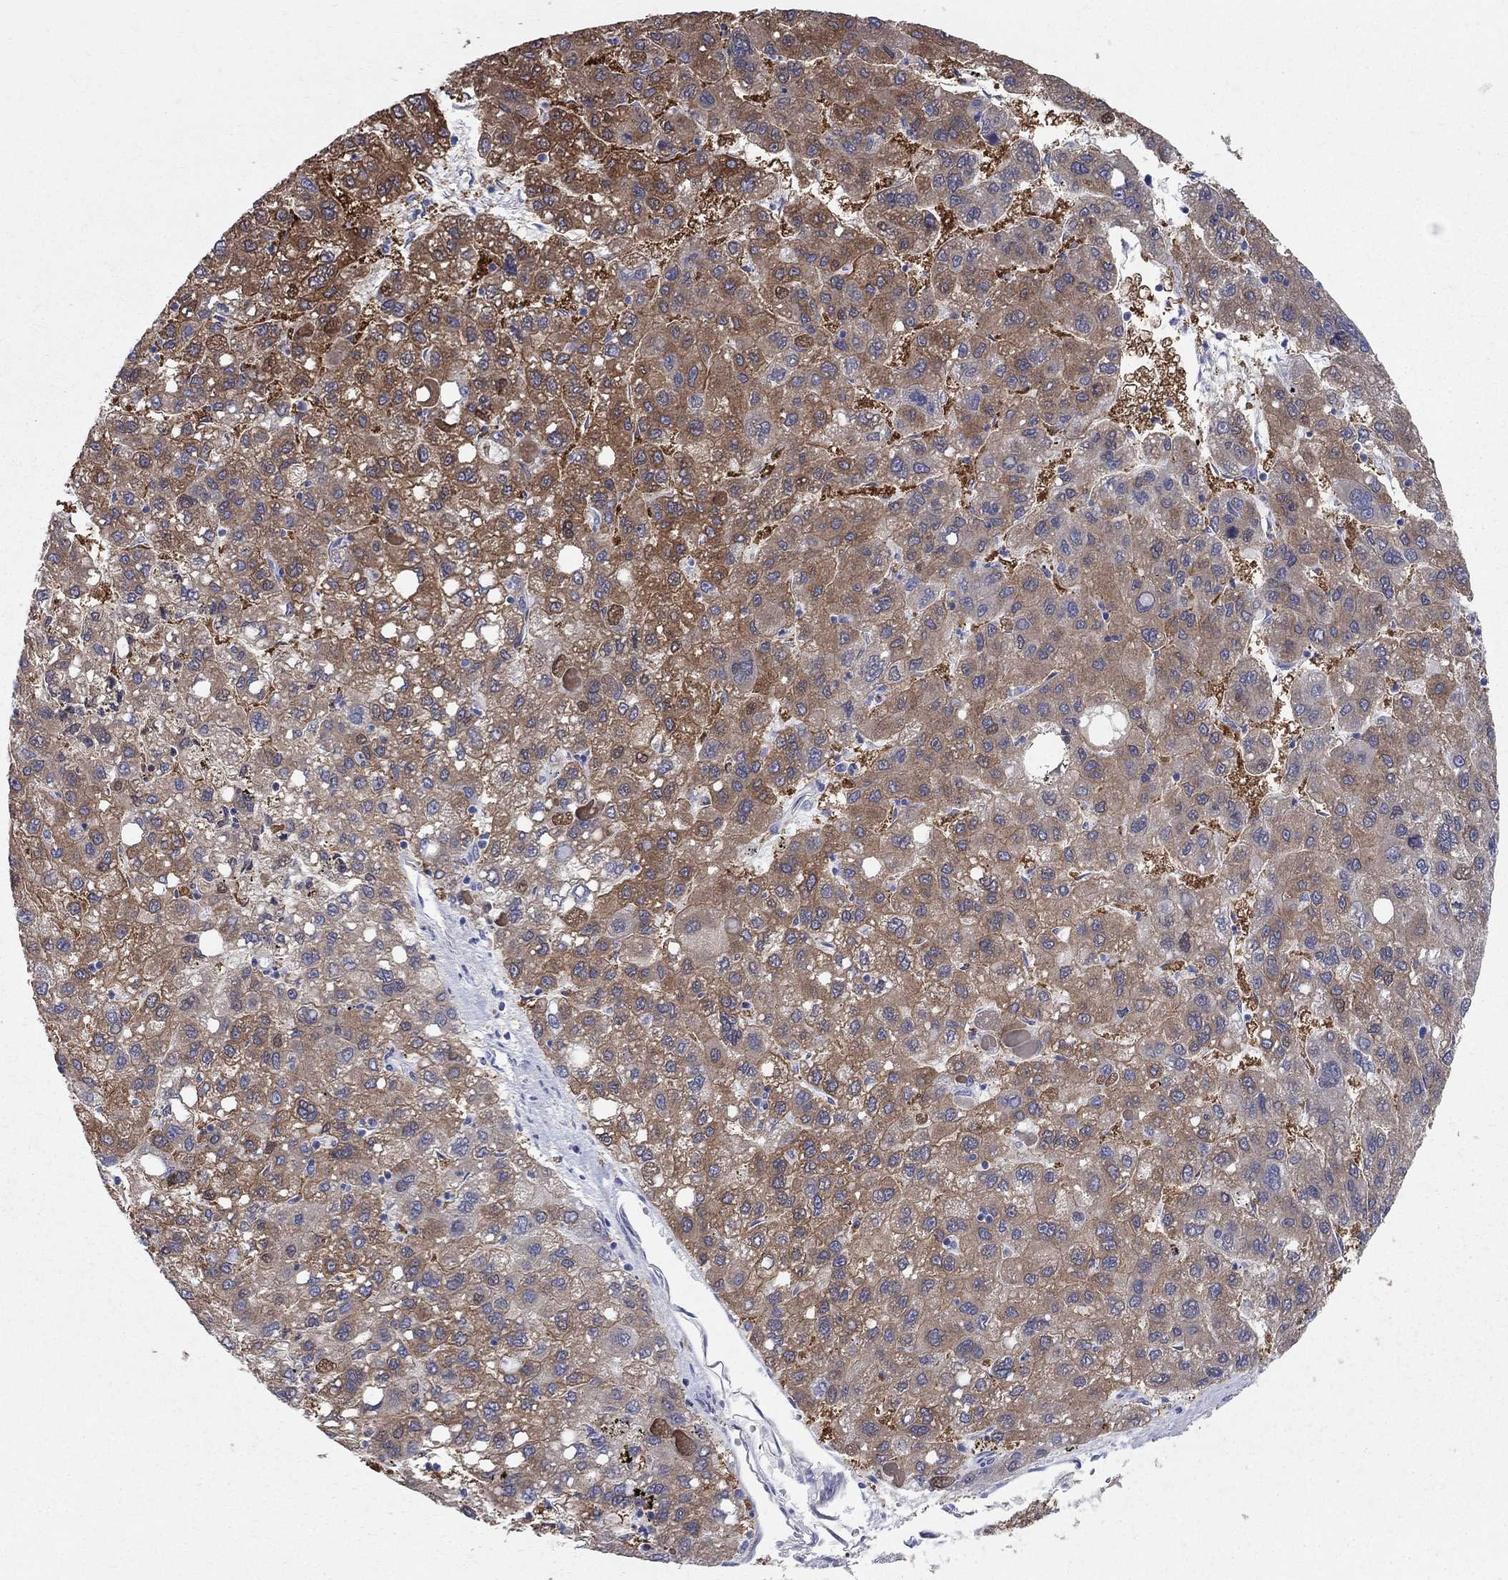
{"staining": {"intensity": "strong", "quantity": "25%-75%", "location": "cytoplasmic/membranous"}, "tissue": "liver cancer", "cell_type": "Tumor cells", "image_type": "cancer", "snomed": [{"axis": "morphology", "description": "Carcinoma, Hepatocellular, NOS"}, {"axis": "topography", "description": "Liver"}], "caption": "The immunohistochemical stain labels strong cytoplasmic/membranous positivity in tumor cells of liver hepatocellular carcinoma tissue. (Stains: DAB (3,3'-diaminobenzidine) in brown, nuclei in blue, Microscopy: brightfield microscopy at high magnification).", "gene": "AOX1", "patient": {"sex": "female", "age": 82}}